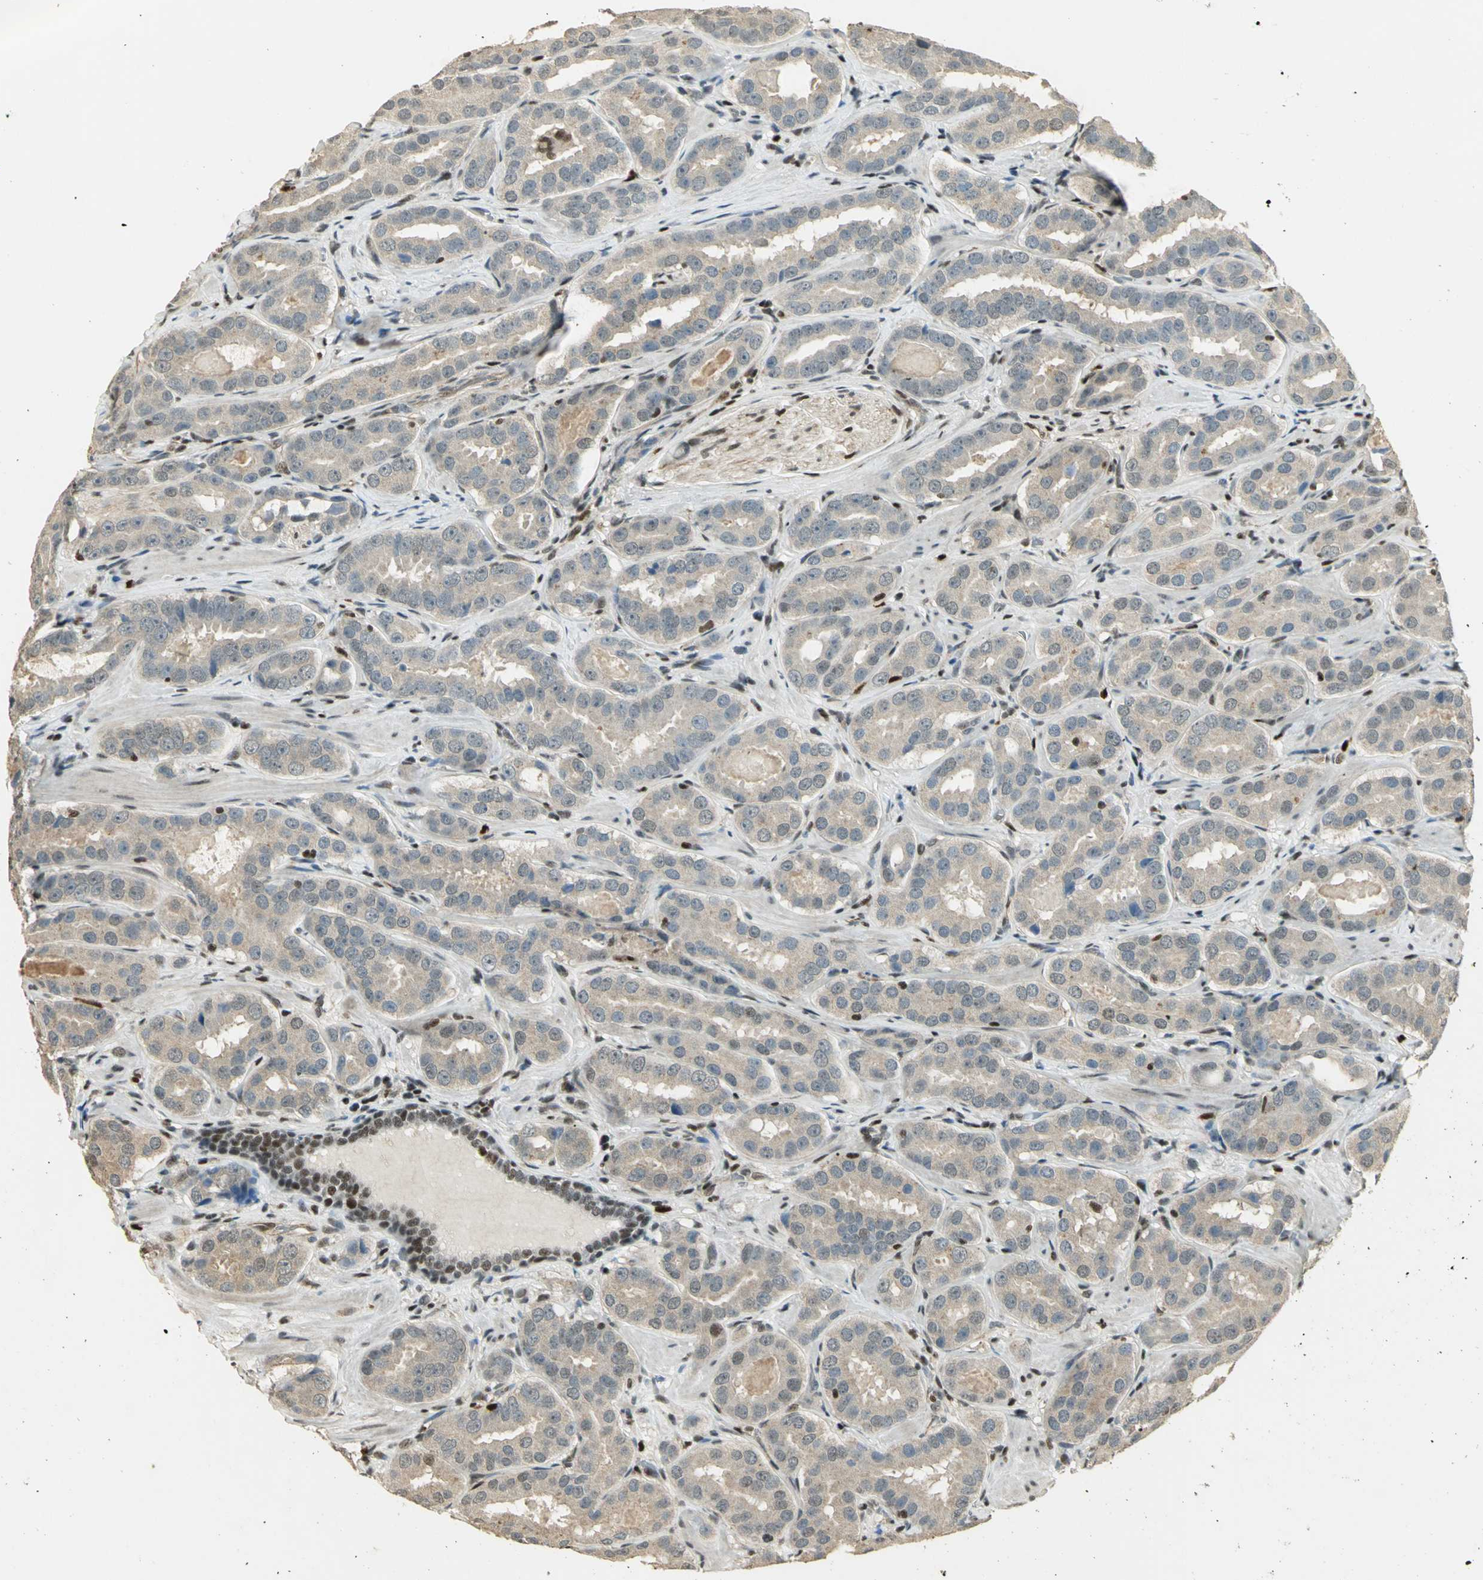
{"staining": {"intensity": "weak", "quantity": "25%-75%", "location": "cytoplasmic/membranous"}, "tissue": "prostate cancer", "cell_type": "Tumor cells", "image_type": "cancer", "snomed": [{"axis": "morphology", "description": "Adenocarcinoma, Low grade"}, {"axis": "topography", "description": "Prostate"}], "caption": "Weak cytoplasmic/membranous protein staining is present in approximately 25%-75% of tumor cells in prostate low-grade adenocarcinoma.", "gene": "ELF1", "patient": {"sex": "male", "age": 59}}